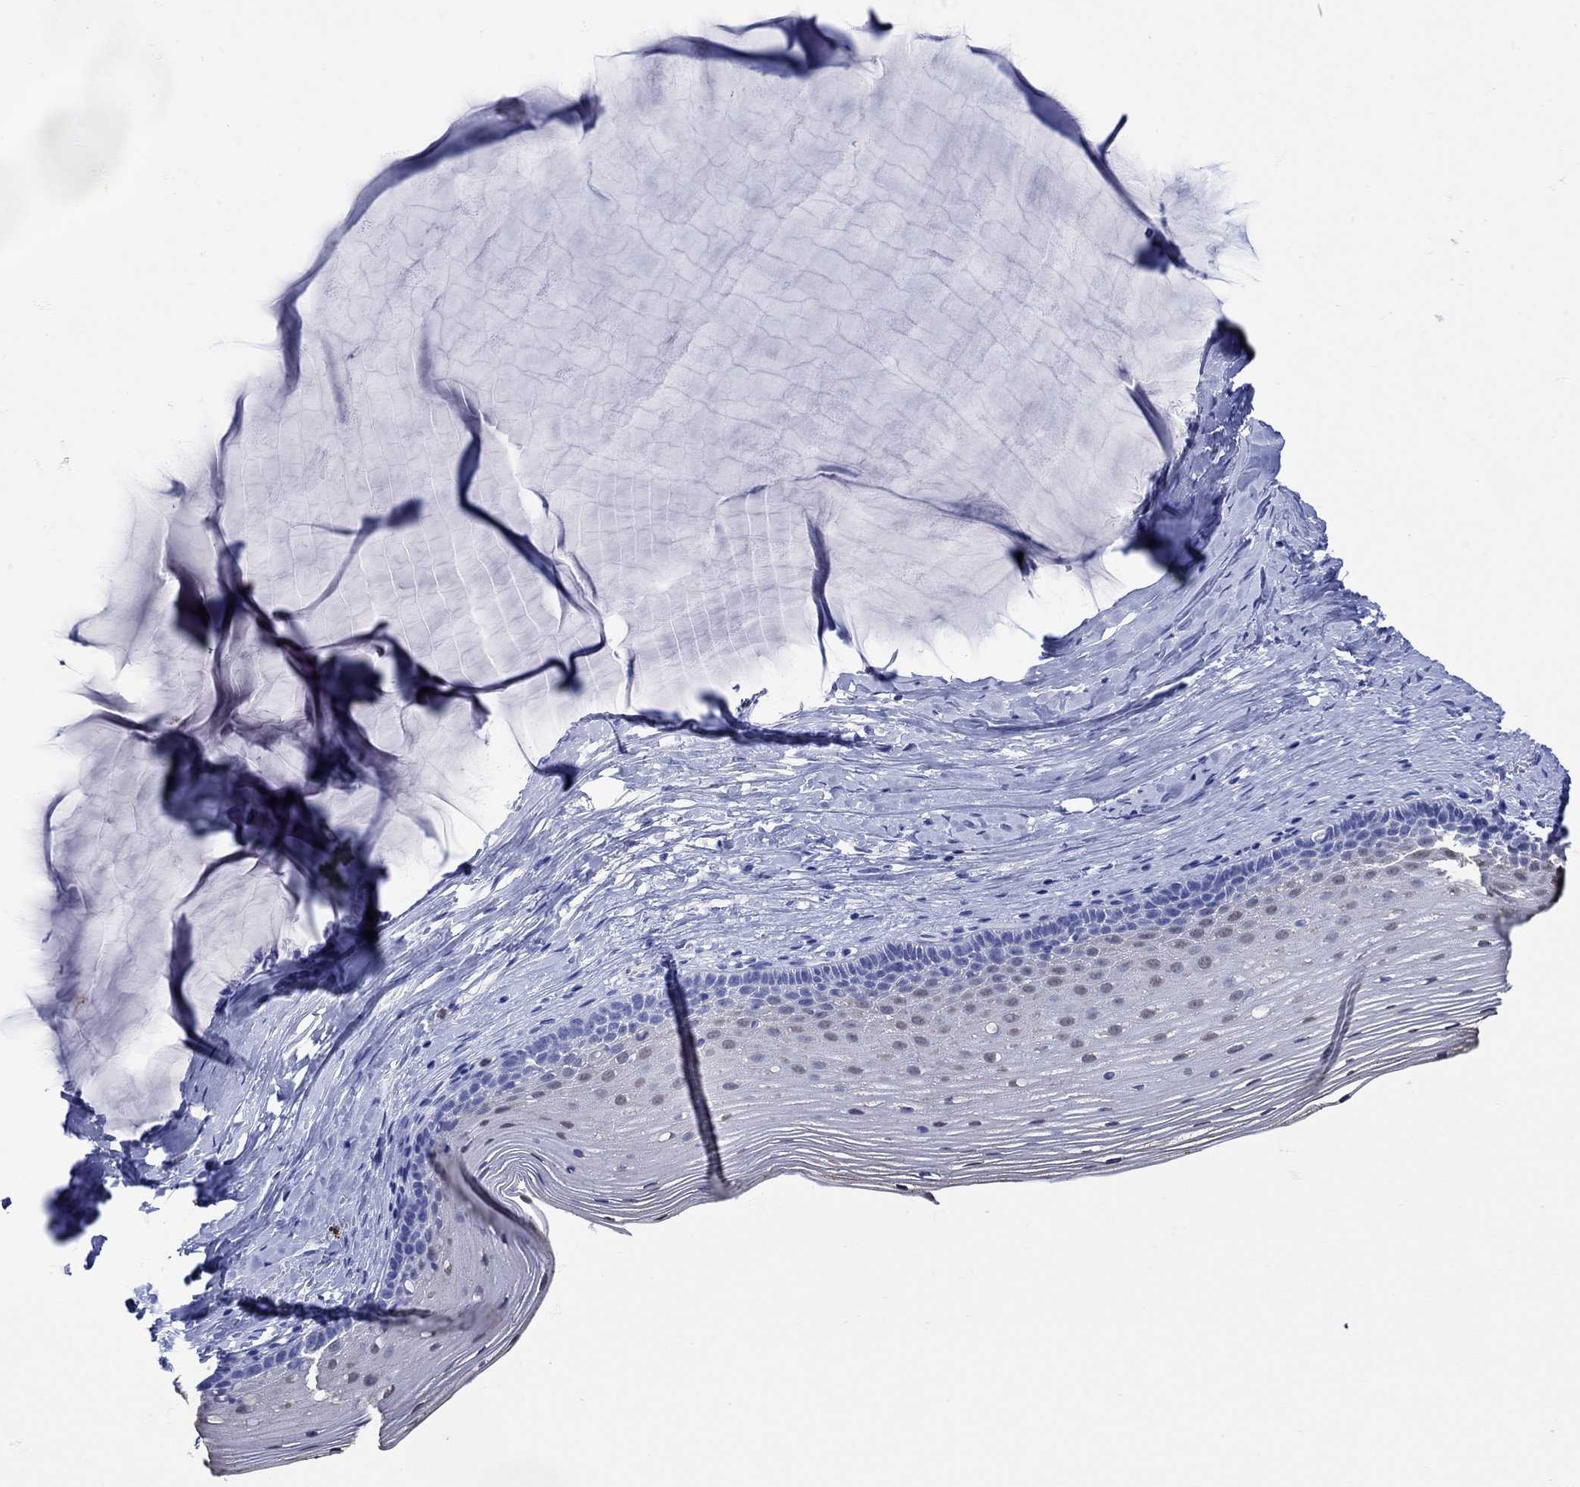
{"staining": {"intensity": "negative", "quantity": "none", "location": "none"}, "tissue": "cervix", "cell_type": "Glandular cells", "image_type": "normal", "snomed": [{"axis": "morphology", "description": "Normal tissue, NOS"}, {"axis": "topography", "description": "Cervix"}], "caption": "Immunohistochemistry (IHC) image of unremarkable cervix: human cervix stained with DAB reveals no significant protein expression in glandular cells. (DAB immunohistochemistry (IHC) visualized using brightfield microscopy, high magnification).", "gene": "LINGO3", "patient": {"sex": "female", "age": 40}}